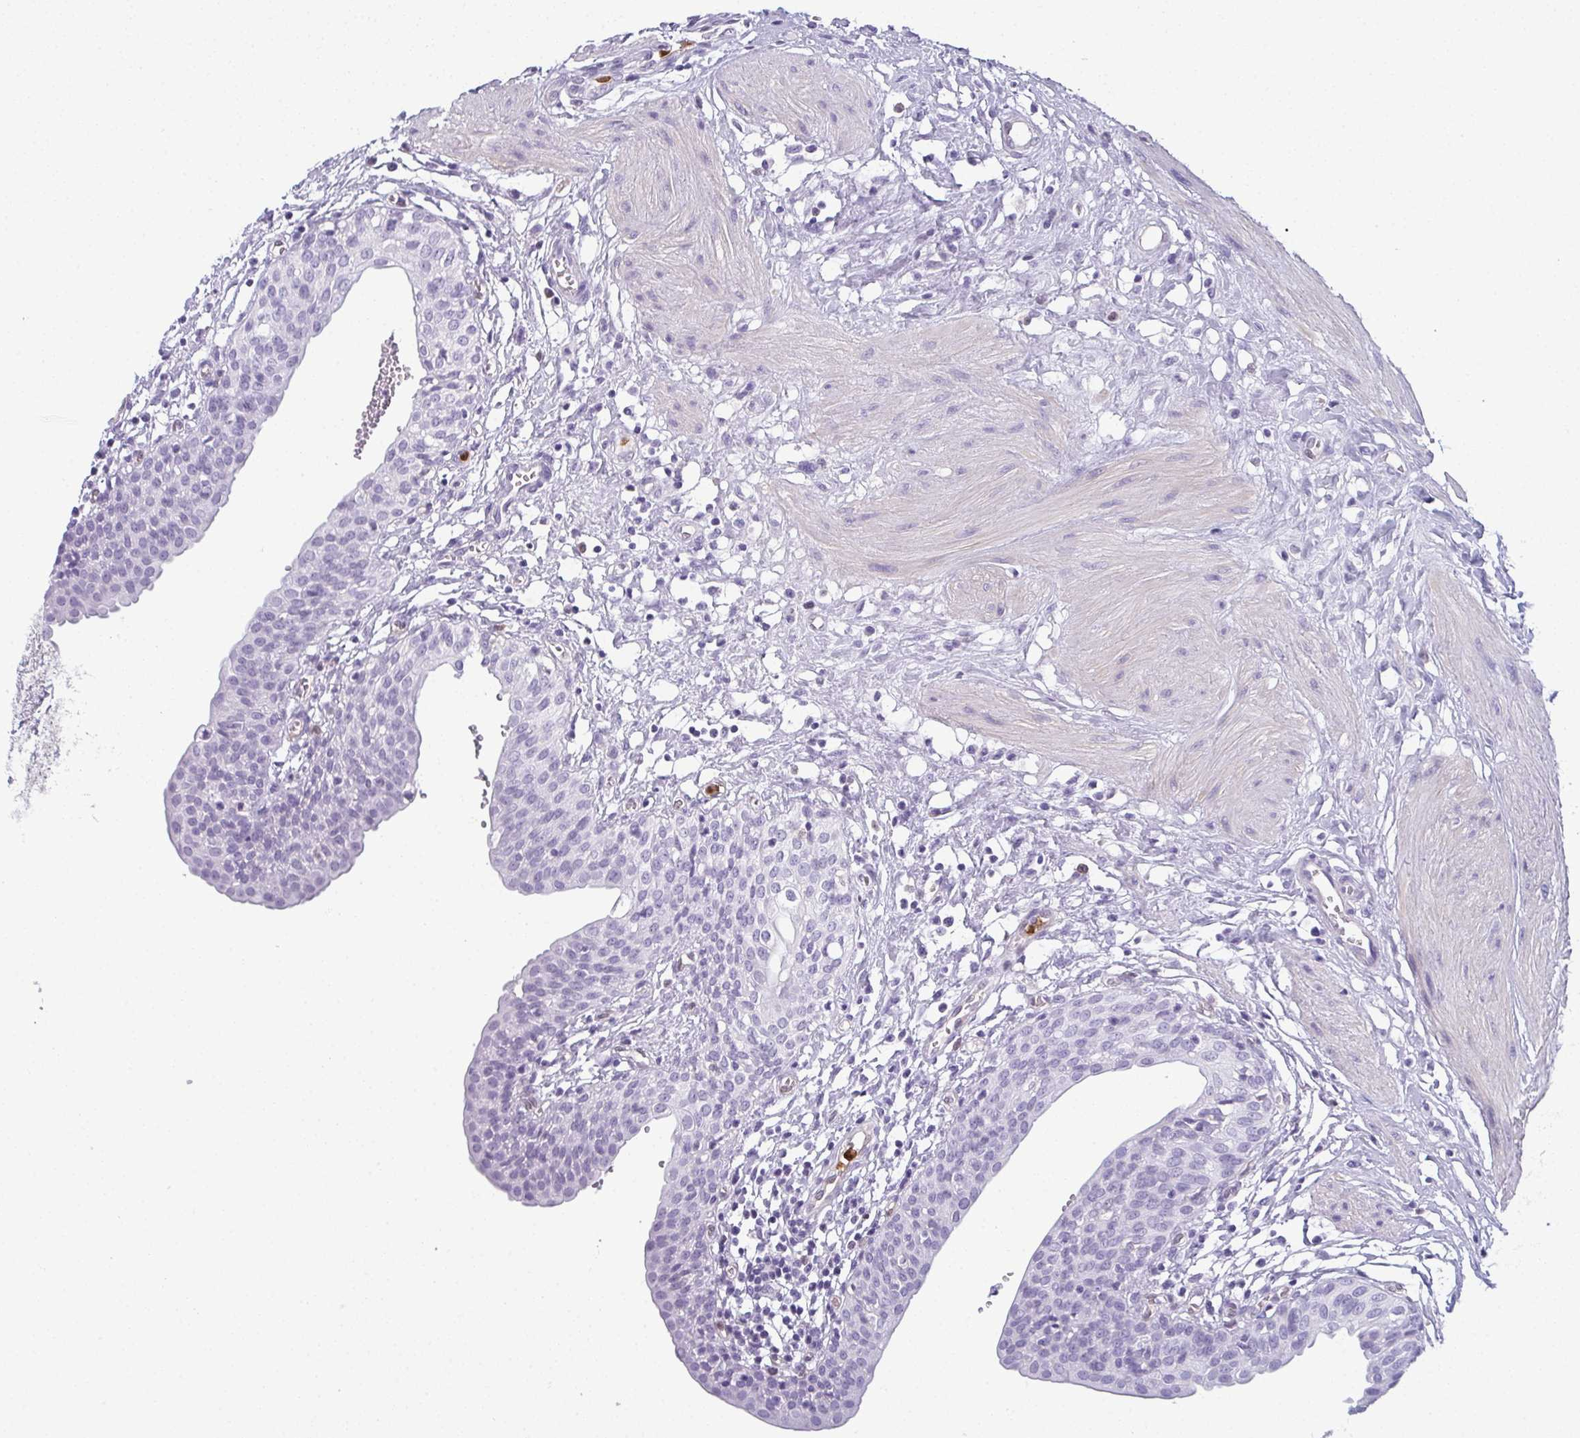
{"staining": {"intensity": "negative", "quantity": "none", "location": "none"}, "tissue": "urinary bladder", "cell_type": "Urothelial cells", "image_type": "normal", "snomed": [{"axis": "morphology", "description": "Normal tissue, NOS"}, {"axis": "topography", "description": "Urinary bladder"}], "caption": "Immunohistochemistry photomicrograph of unremarkable urinary bladder: urinary bladder stained with DAB (3,3'-diaminobenzidine) displays no significant protein positivity in urothelial cells.", "gene": "CDA", "patient": {"sex": "male", "age": 55}}